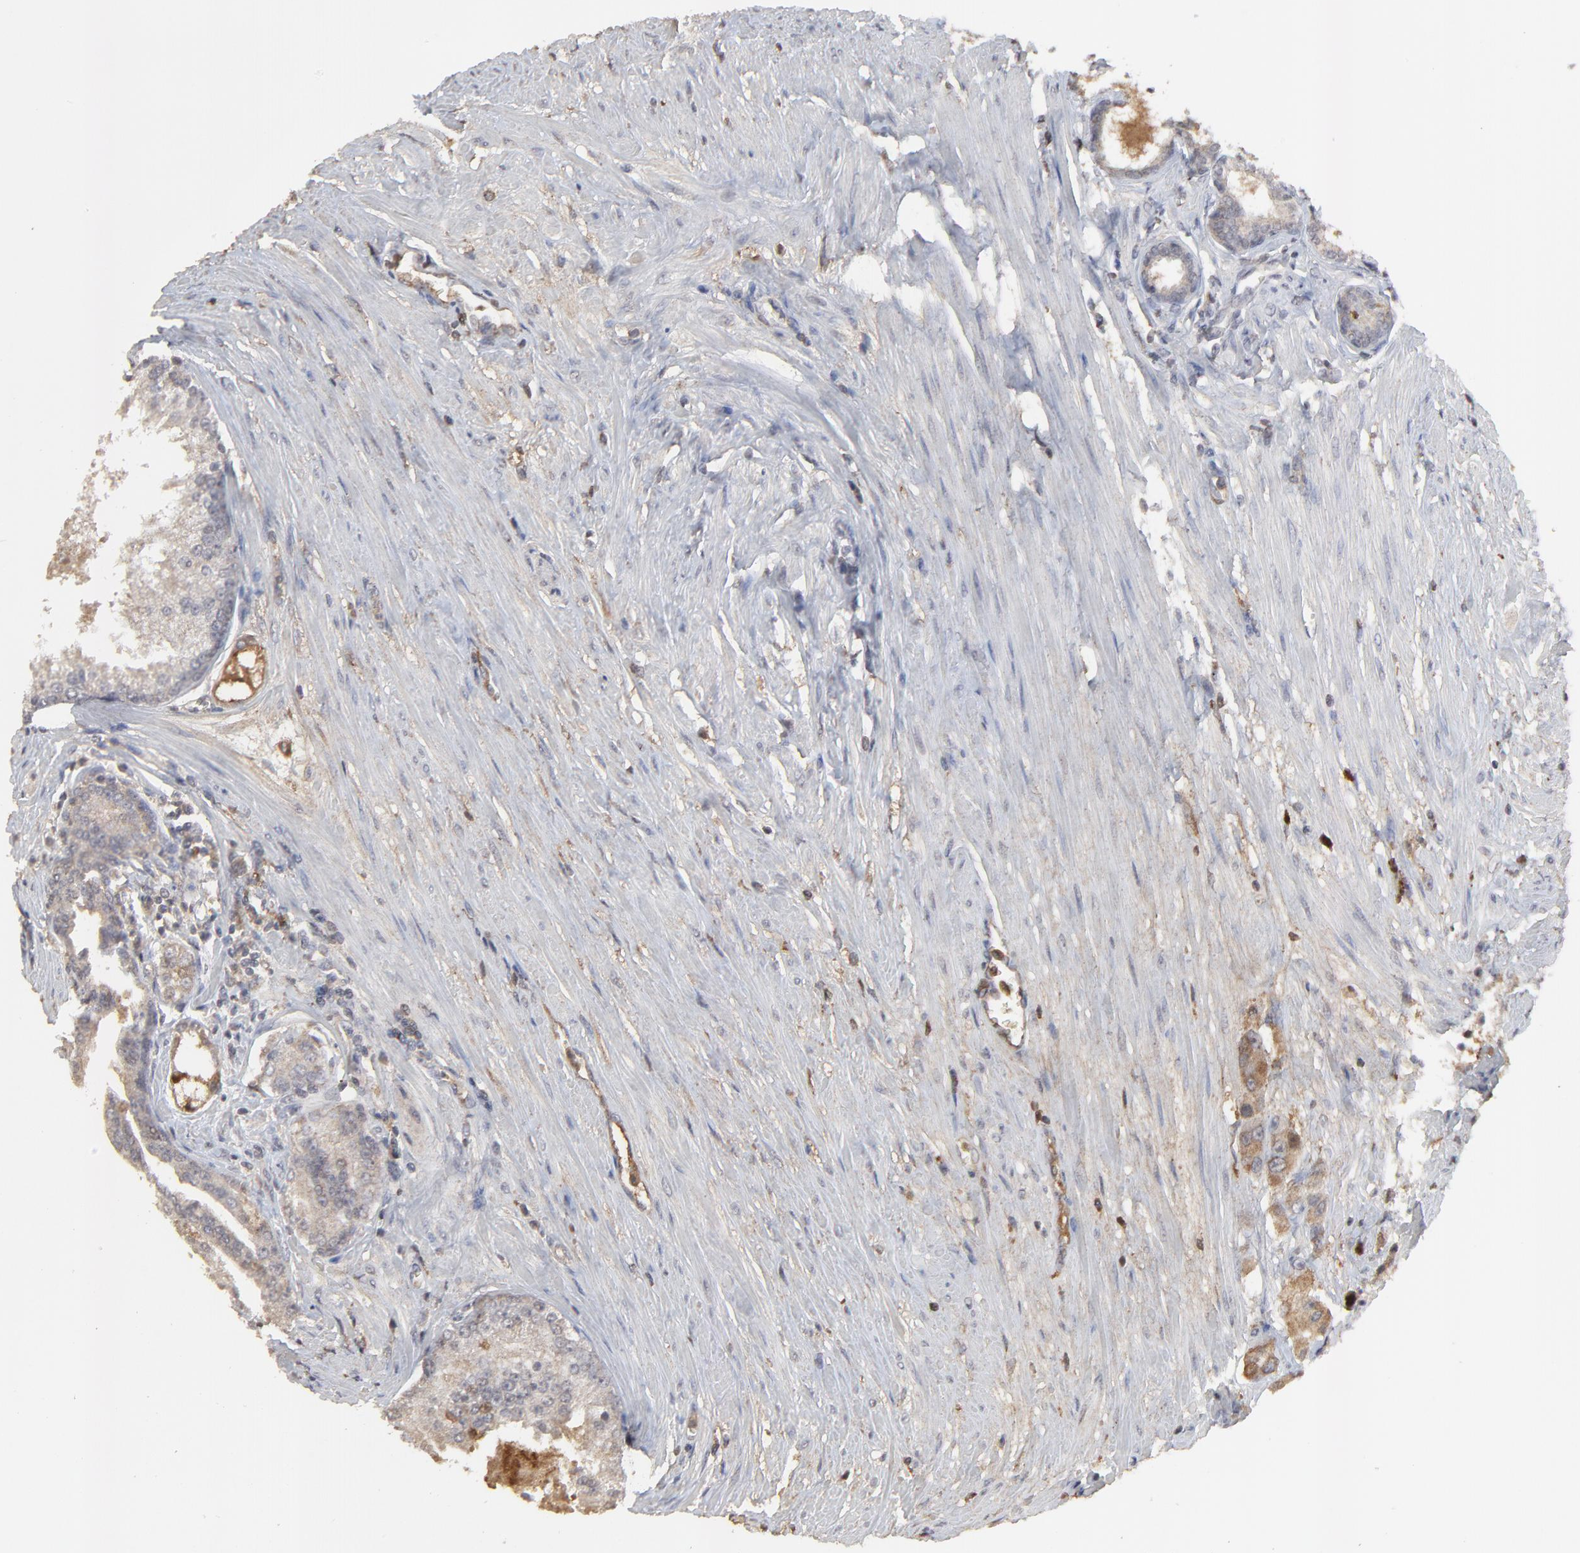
{"staining": {"intensity": "weak", "quantity": ">75%", "location": "cytoplasmic/membranous"}, "tissue": "prostate cancer", "cell_type": "Tumor cells", "image_type": "cancer", "snomed": [{"axis": "morphology", "description": "Adenocarcinoma, Medium grade"}, {"axis": "topography", "description": "Prostate"}], "caption": "A low amount of weak cytoplasmic/membranous expression is identified in about >75% of tumor cells in prostate cancer tissue.", "gene": "VPREB3", "patient": {"sex": "male", "age": 72}}